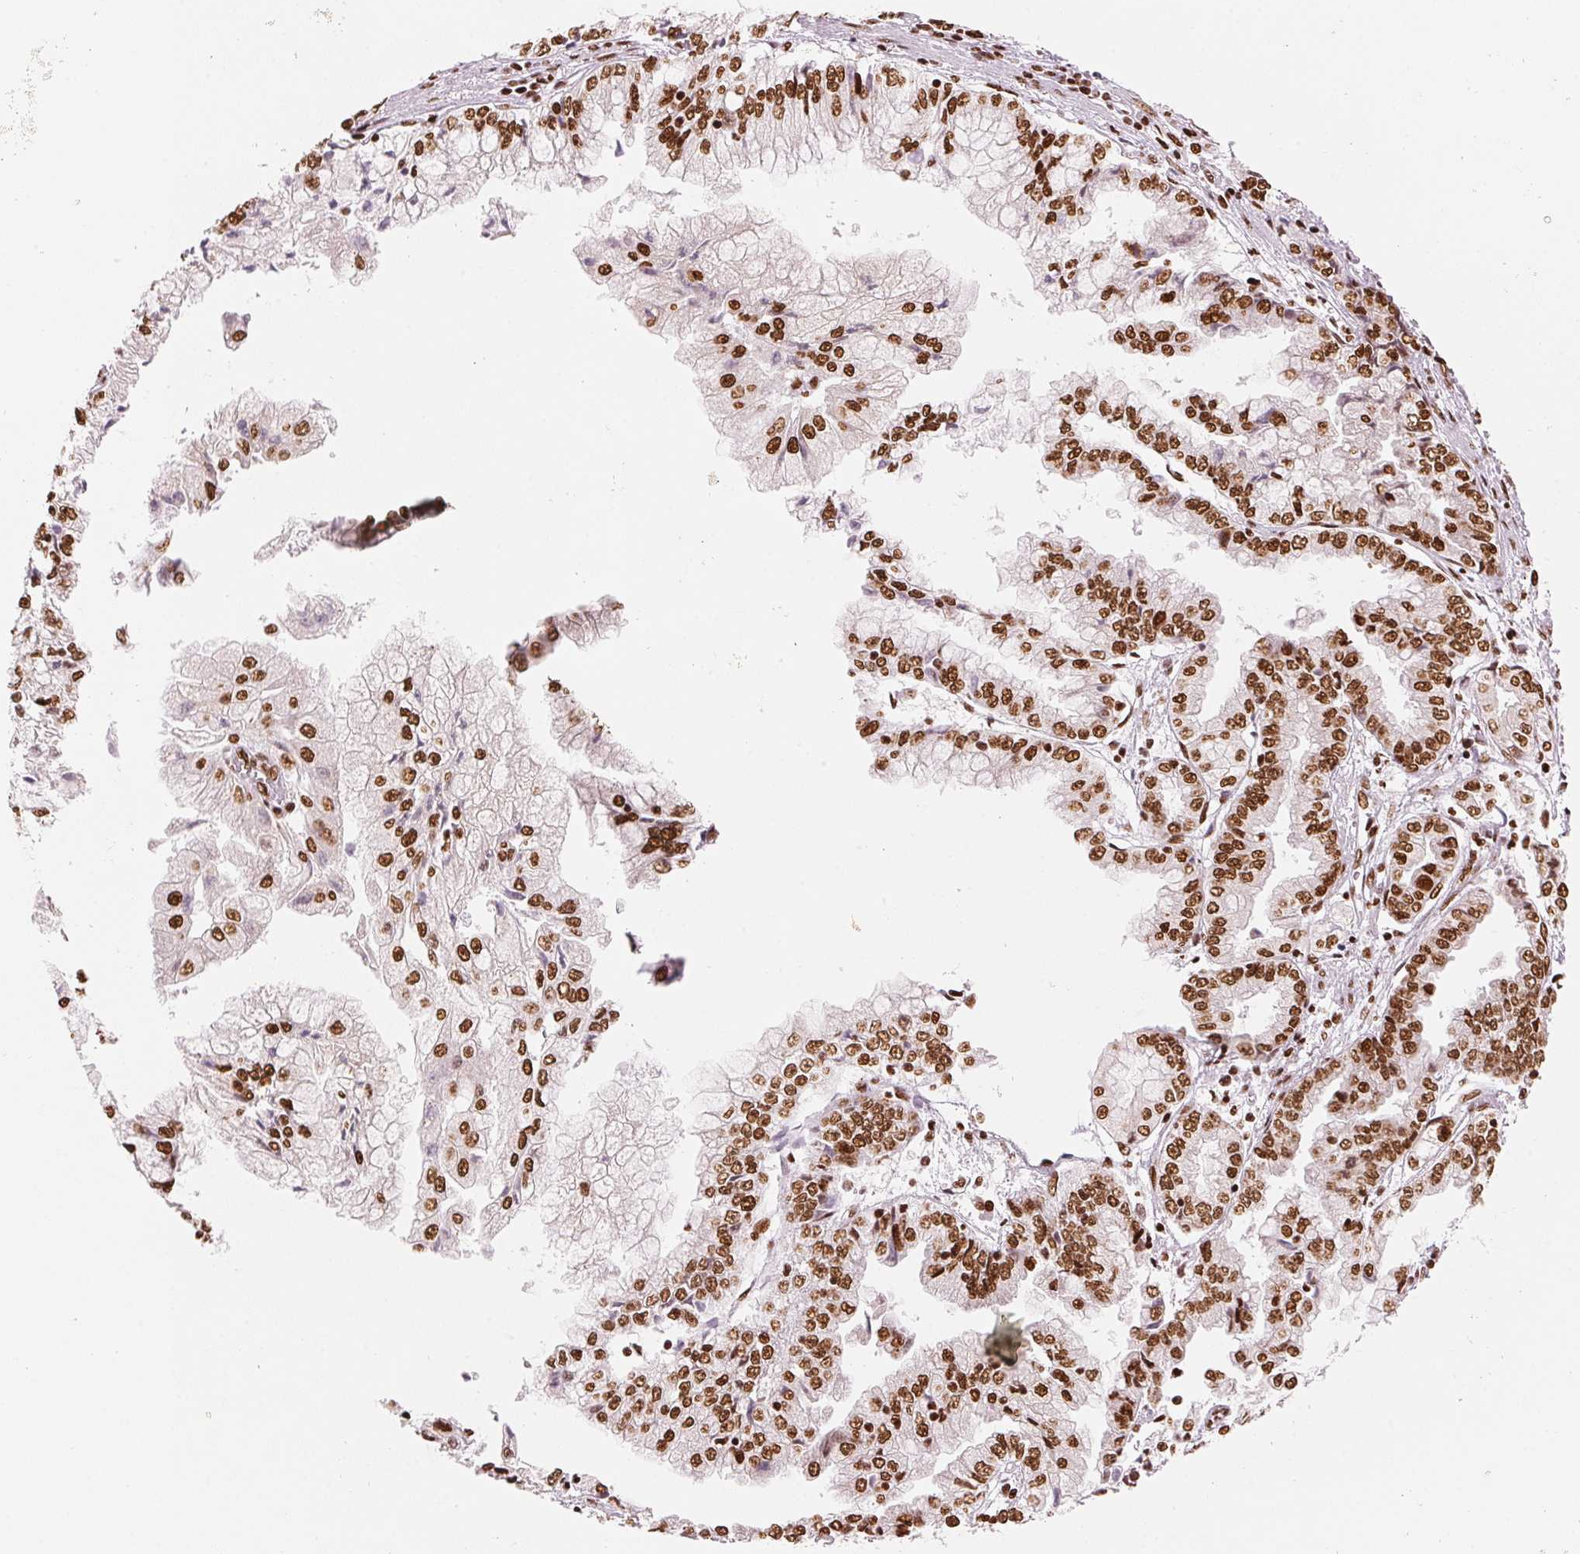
{"staining": {"intensity": "strong", "quantity": ">75%", "location": "nuclear"}, "tissue": "stomach cancer", "cell_type": "Tumor cells", "image_type": "cancer", "snomed": [{"axis": "morphology", "description": "Adenocarcinoma, NOS"}, {"axis": "topography", "description": "Stomach, upper"}], "caption": "The immunohistochemical stain highlights strong nuclear positivity in tumor cells of stomach adenocarcinoma tissue. The staining is performed using DAB brown chromogen to label protein expression. The nuclei are counter-stained blue using hematoxylin.", "gene": "NXF1", "patient": {"sex": "female", "age": 74}}